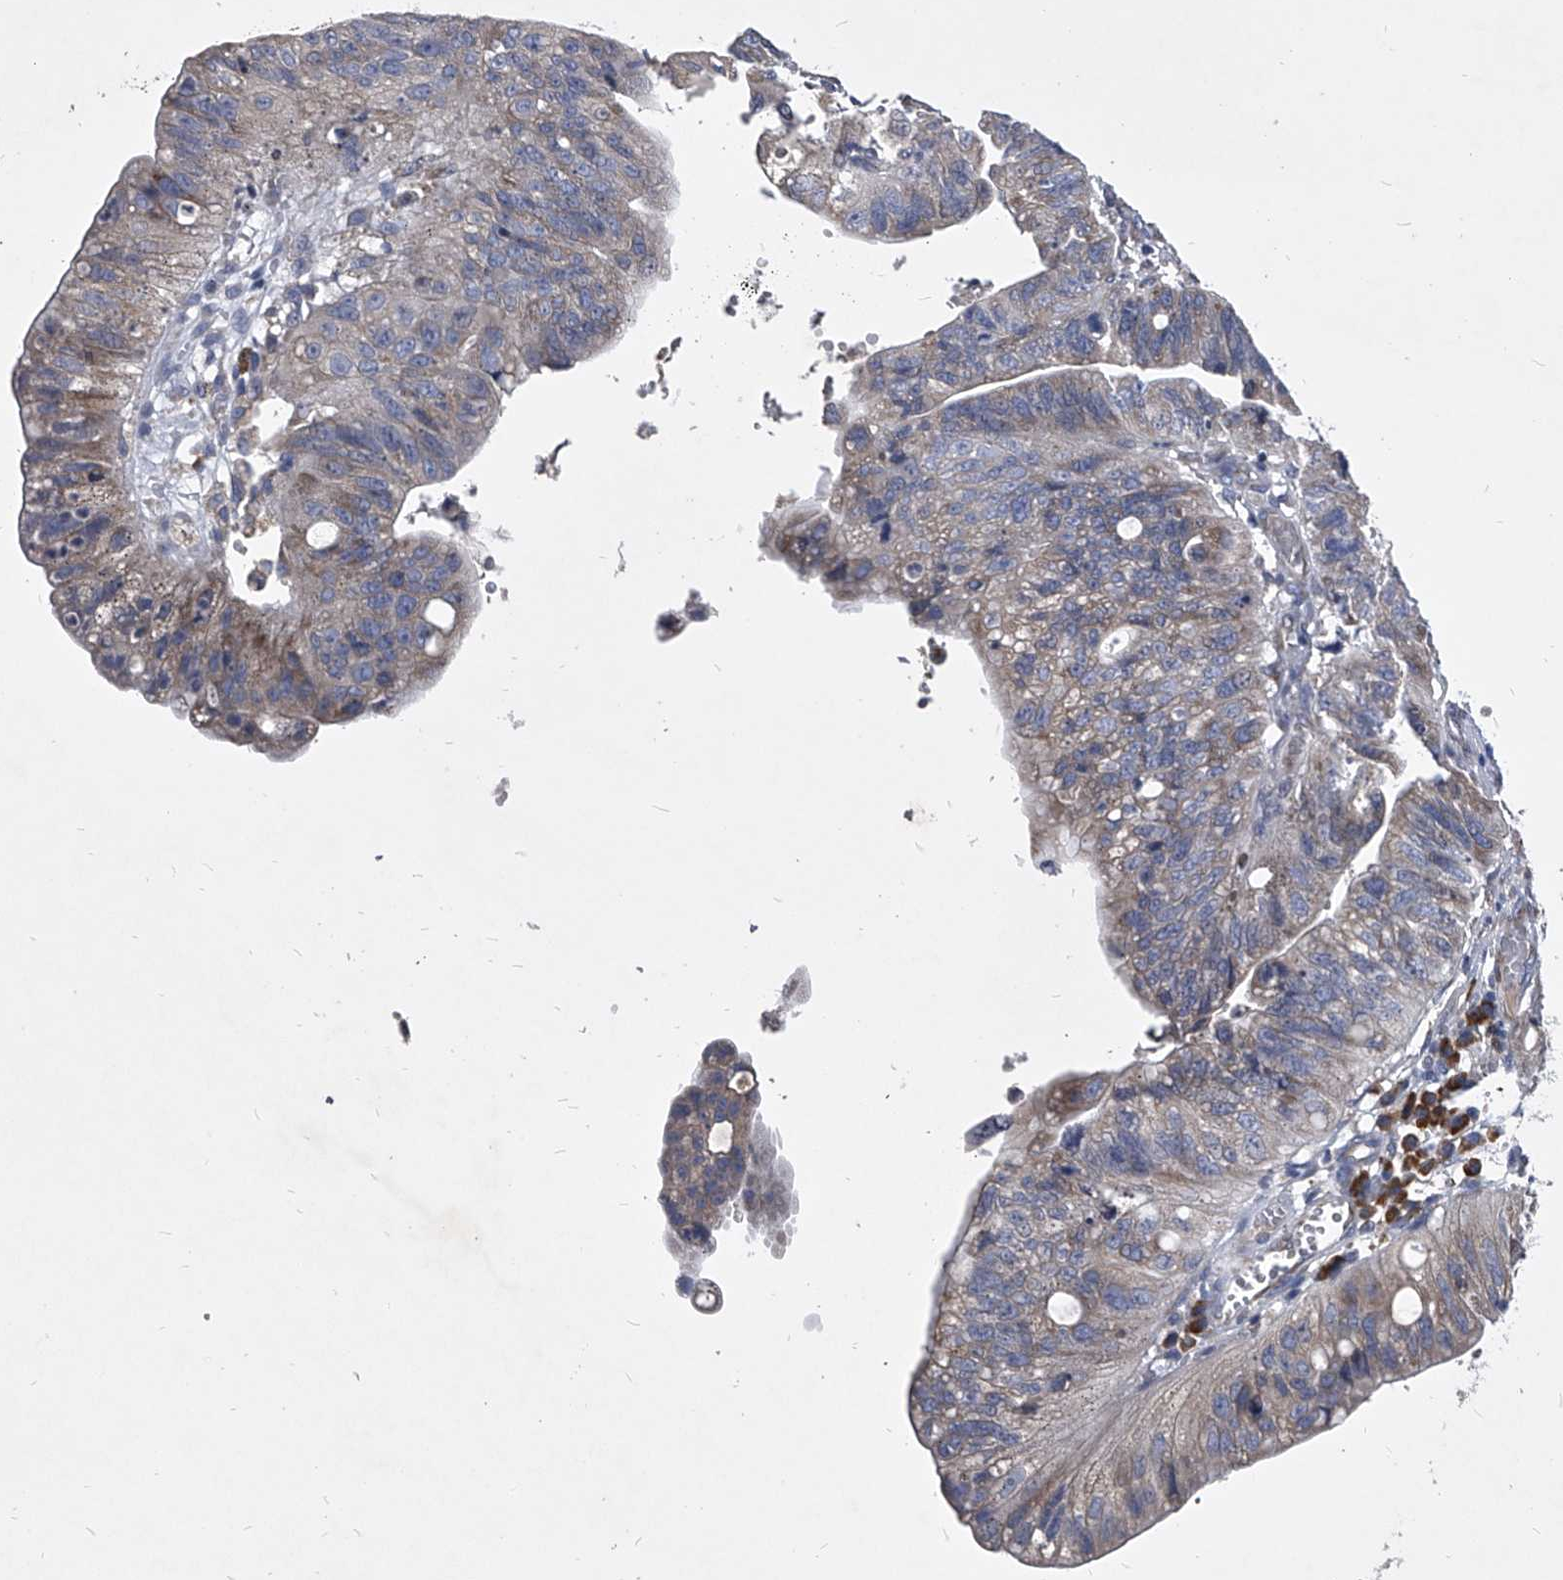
{"staining": {"intensity": "negative", "quantity": "none", "location": "none"}, "tissue": "stomach cancer", "cell_type": "Tumor cells", "image_type": "cancer", "snomed": [{"axis": "morphology", "description": "Adenocarcinoma, NOS"}, {"axis": "topography", "description": "Stomach"}], "caption": "IHC image of stomach adenocarcinoma stained for a protein (brown), which displays no positivity in tumor cells.", "gene": "CCR4", "patient": {"sex": "male", "age": 59}}